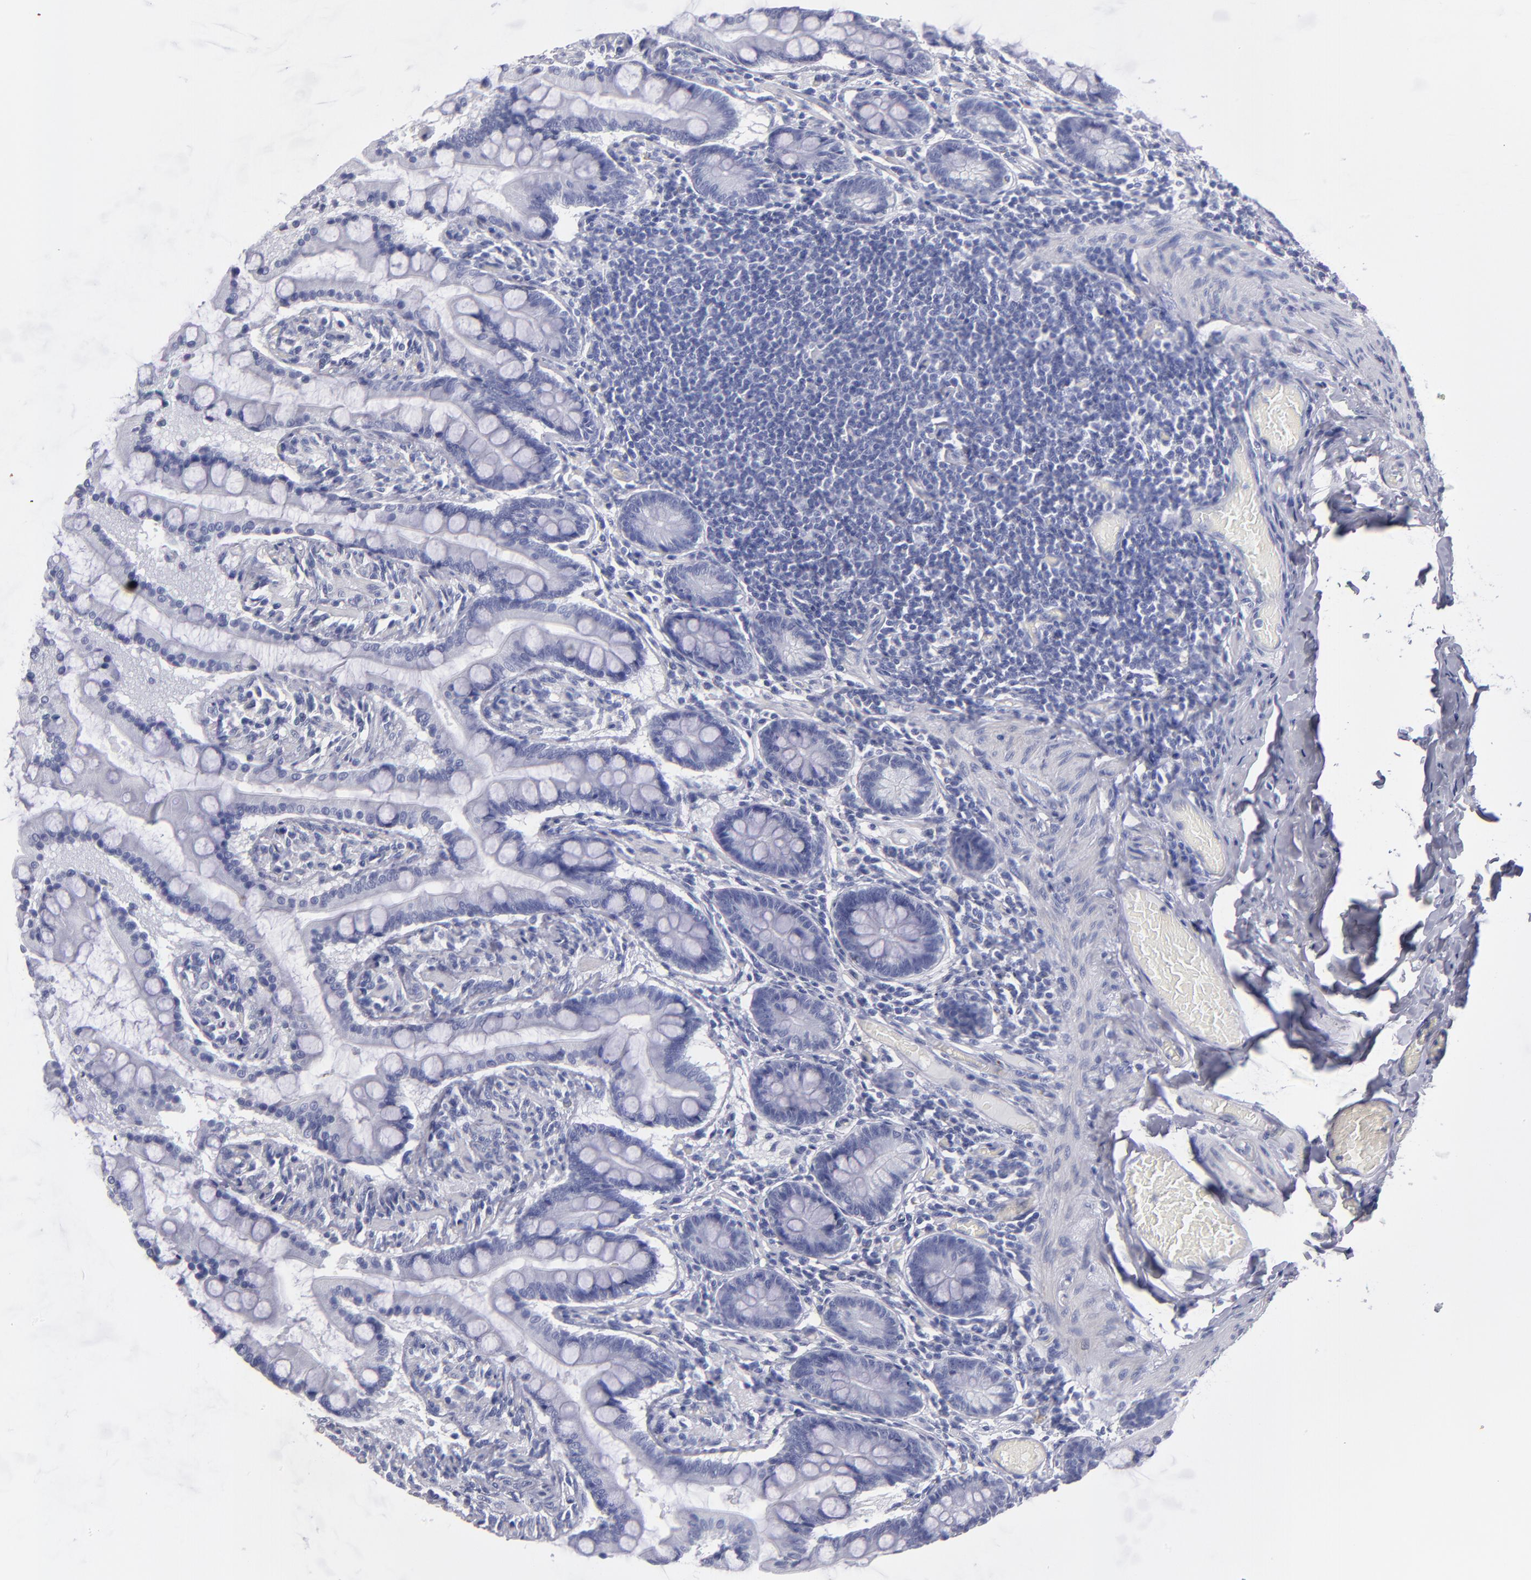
{"staining": {"intensity": "negative", "quantity": "none", "location": "none"}, "tissue": "small intestine", "cell_type": "Glandular cells", "image_type": "normal", "snomed": [{"axis": "morphology", "description": "Normal tissue, NOS"}, {"axis": "topography", "description": "Small intestine"}], "caption": "Small intestine was stained to show a protein in brown. There is no significant staining in glandular cells. (DAB immunohistochemistry visualized using brightfield microscopy, high magnification).", "gene": "MB", "patient": {"sex": "male", "age": 41}}